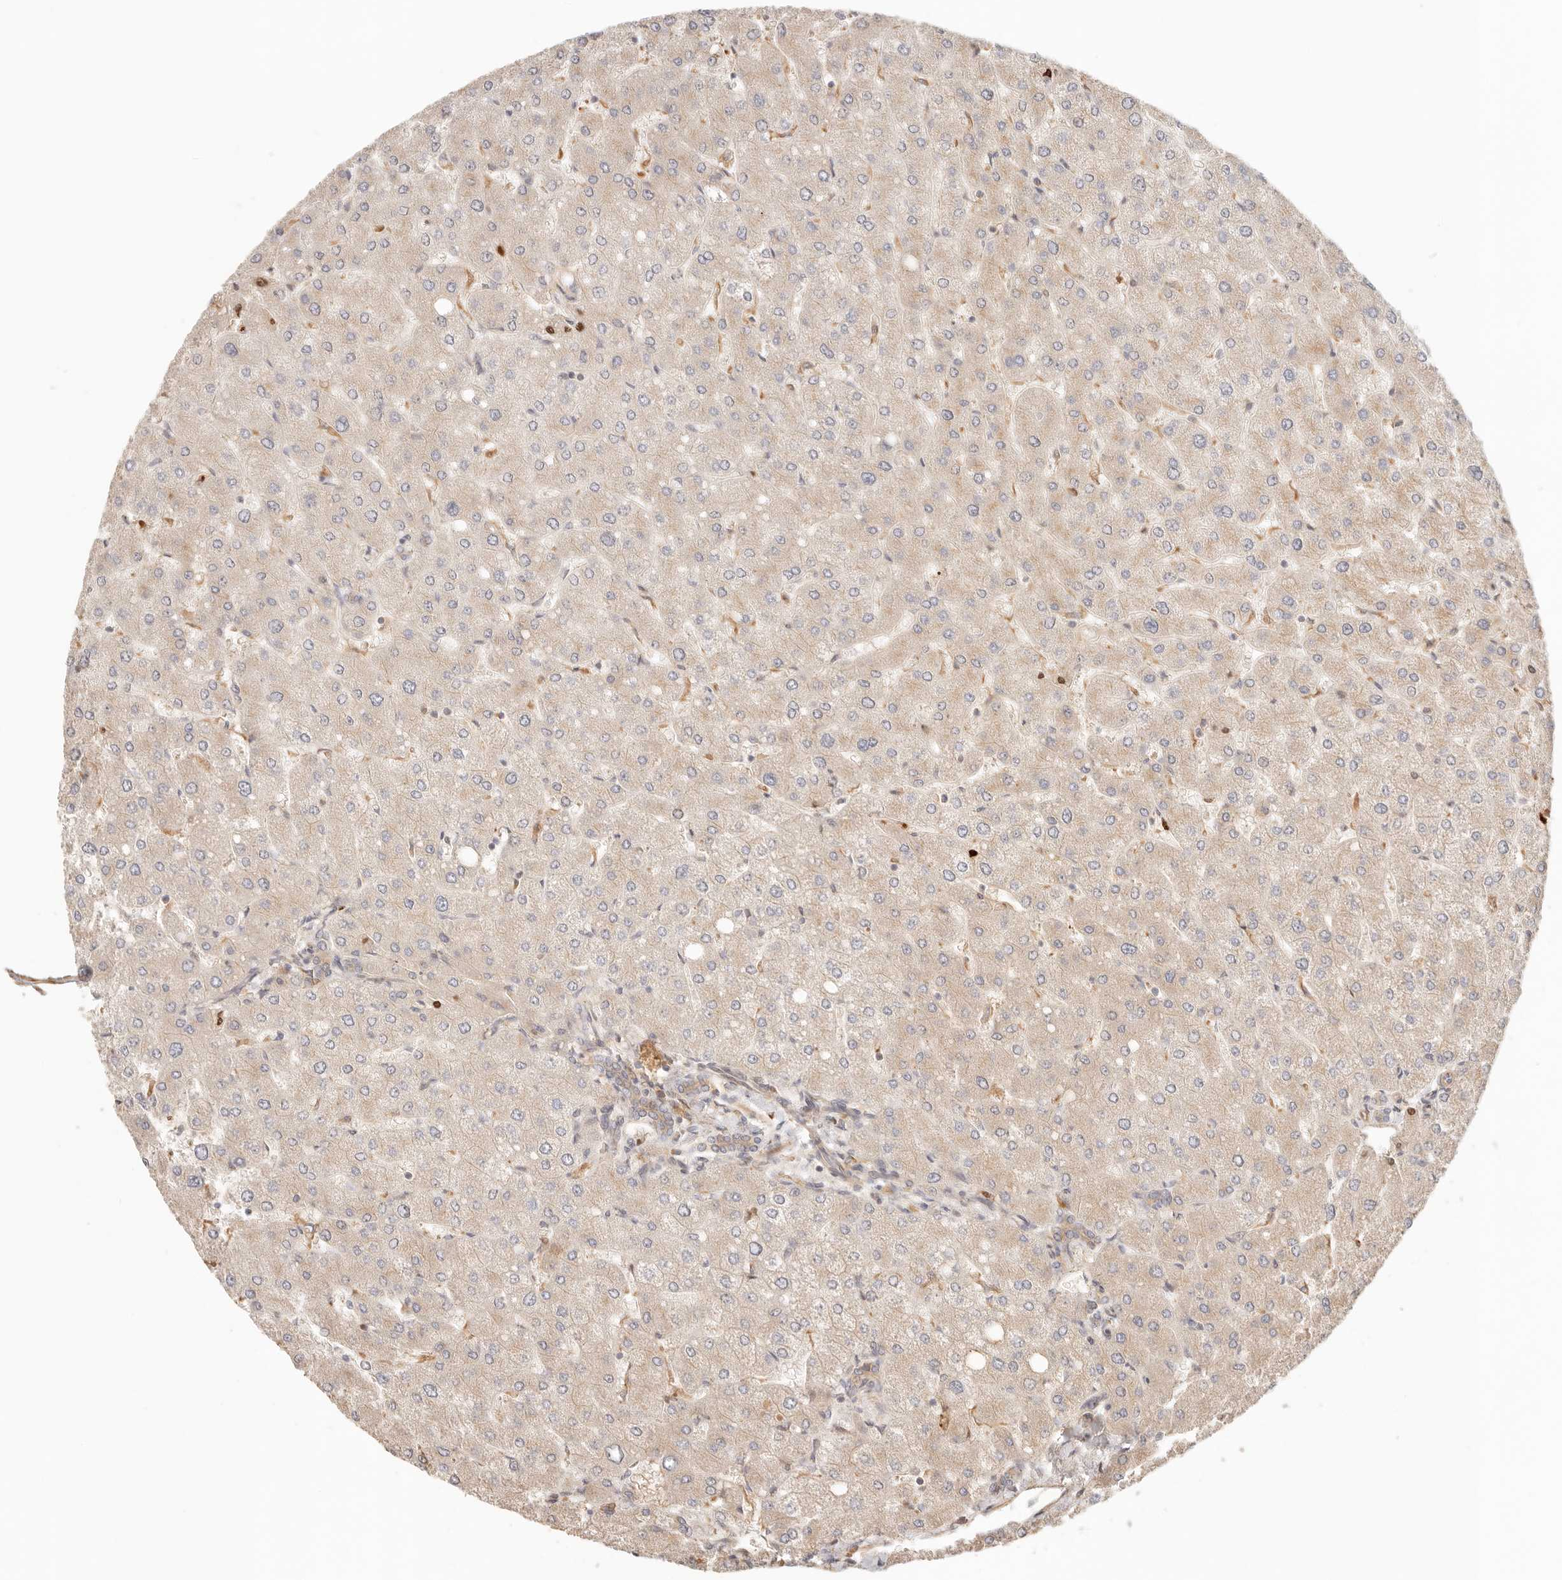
{"staining": {"intensity": "weak", "quantity": ">75%", "location": "cytoplasmic/membranous"}, "tissue": "liver", "cell_type": "Cholangiocytes", "image_type": "normal", "snomed": [{"axis": "morphology", "description": "Normal tissue, NOS"}, {"axis": "topography", "description": "Liver"}], "caption": "Weak cytoplasmic/membranous protein staining is present in about >75% of cholangiocytes in liver.", "gene": "IL1R2", "patient": {"sex": "male", "age": 55}}